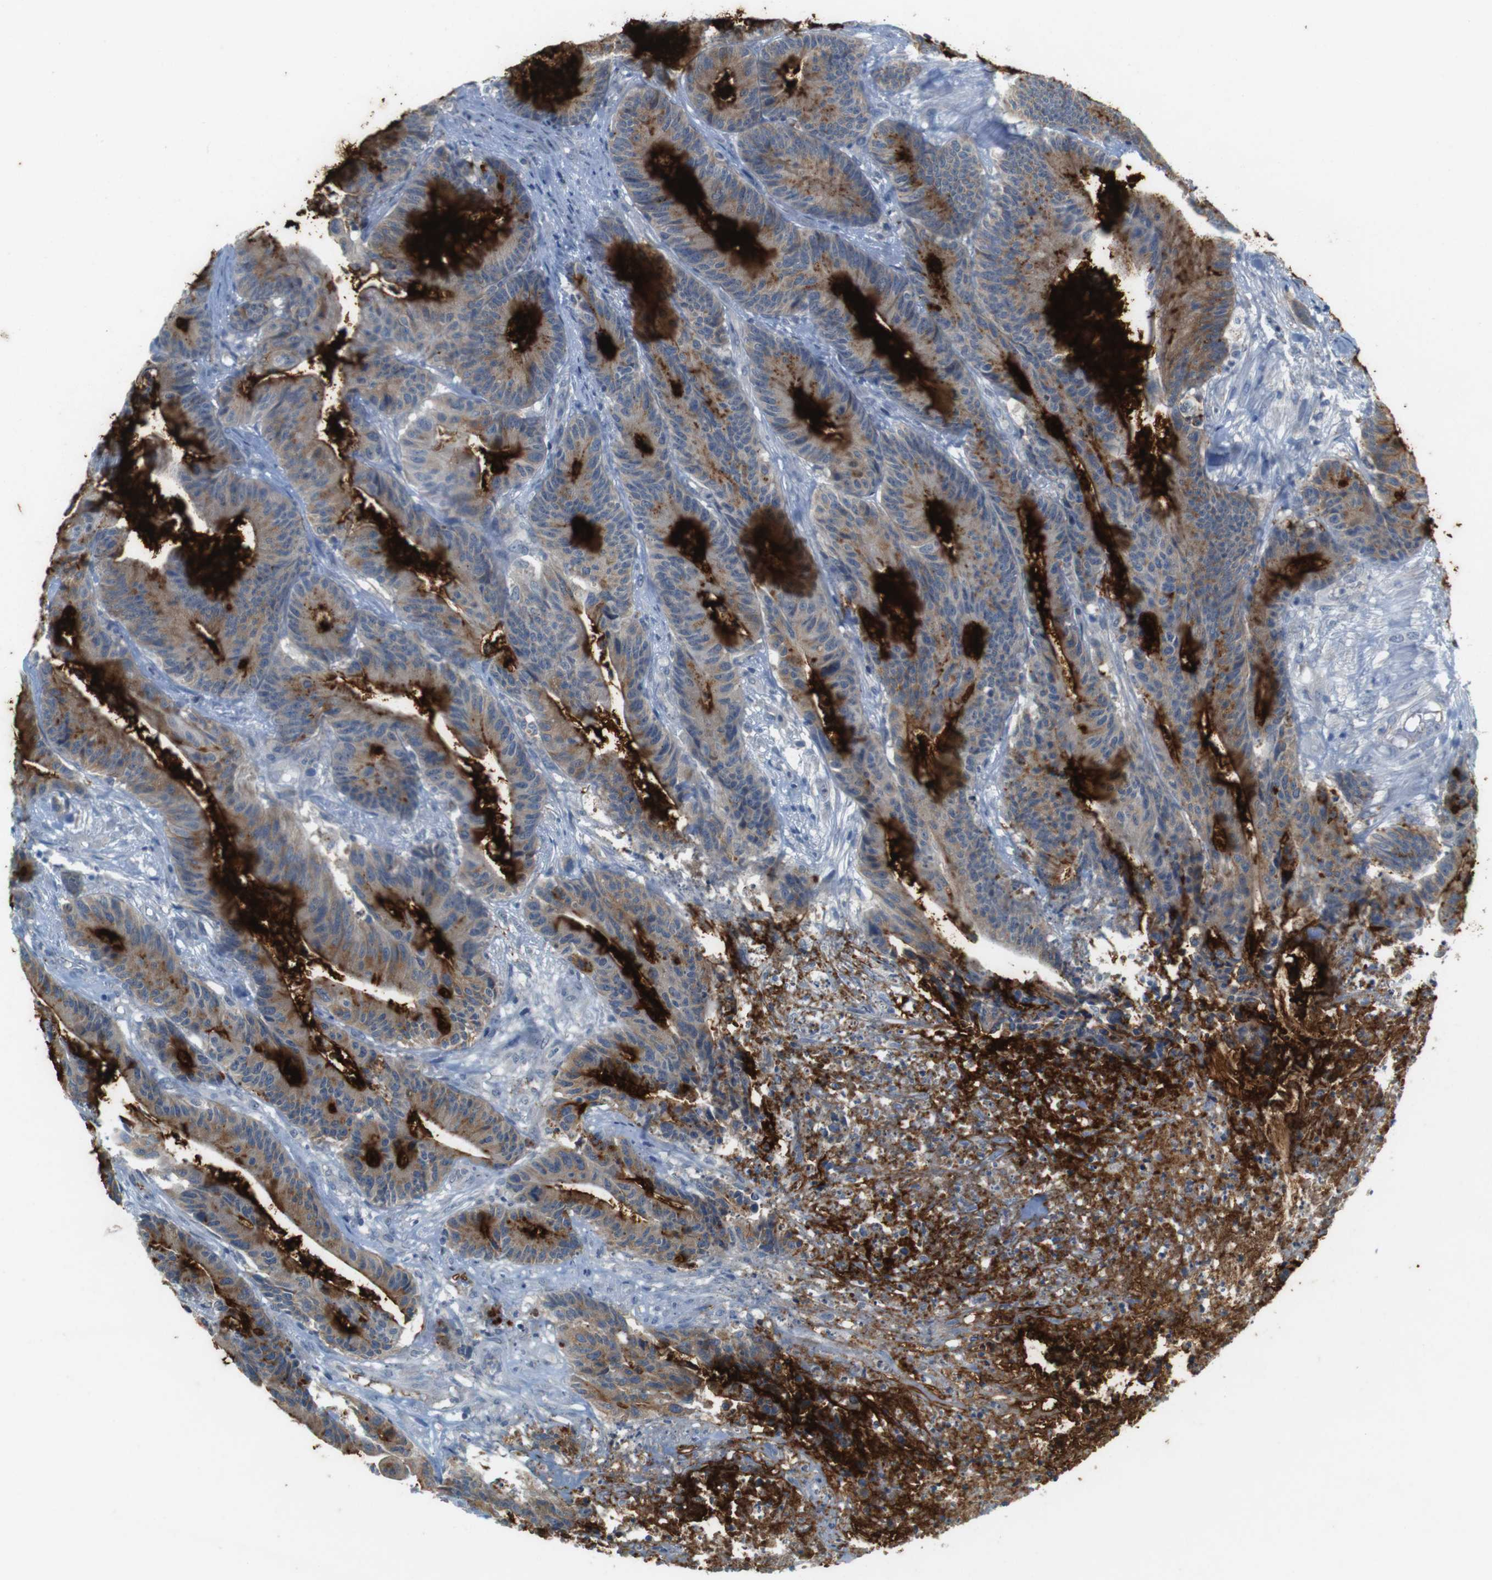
{"staining": {"intensity": "strong", "quantity": "25%-75%", "location": "cytoplasmic/membranous"}, "tissue": "colorectal cancer", "cell_type": "Tumor cells", "image_type": "cancer", "snomed": [{"axis": "morphology", "description": "Adenocarcinoma, NOS"}, {"axis": "topography", "description": "Colon"}], "caption": "Strong cytoplasmic/membranous protein staining is identified in about 25%-75% of tumor cells in colorectal cancer (adenocarcinoma).", "gene": "MUC5B", "patient": {"sex": "female", "age": 84}}